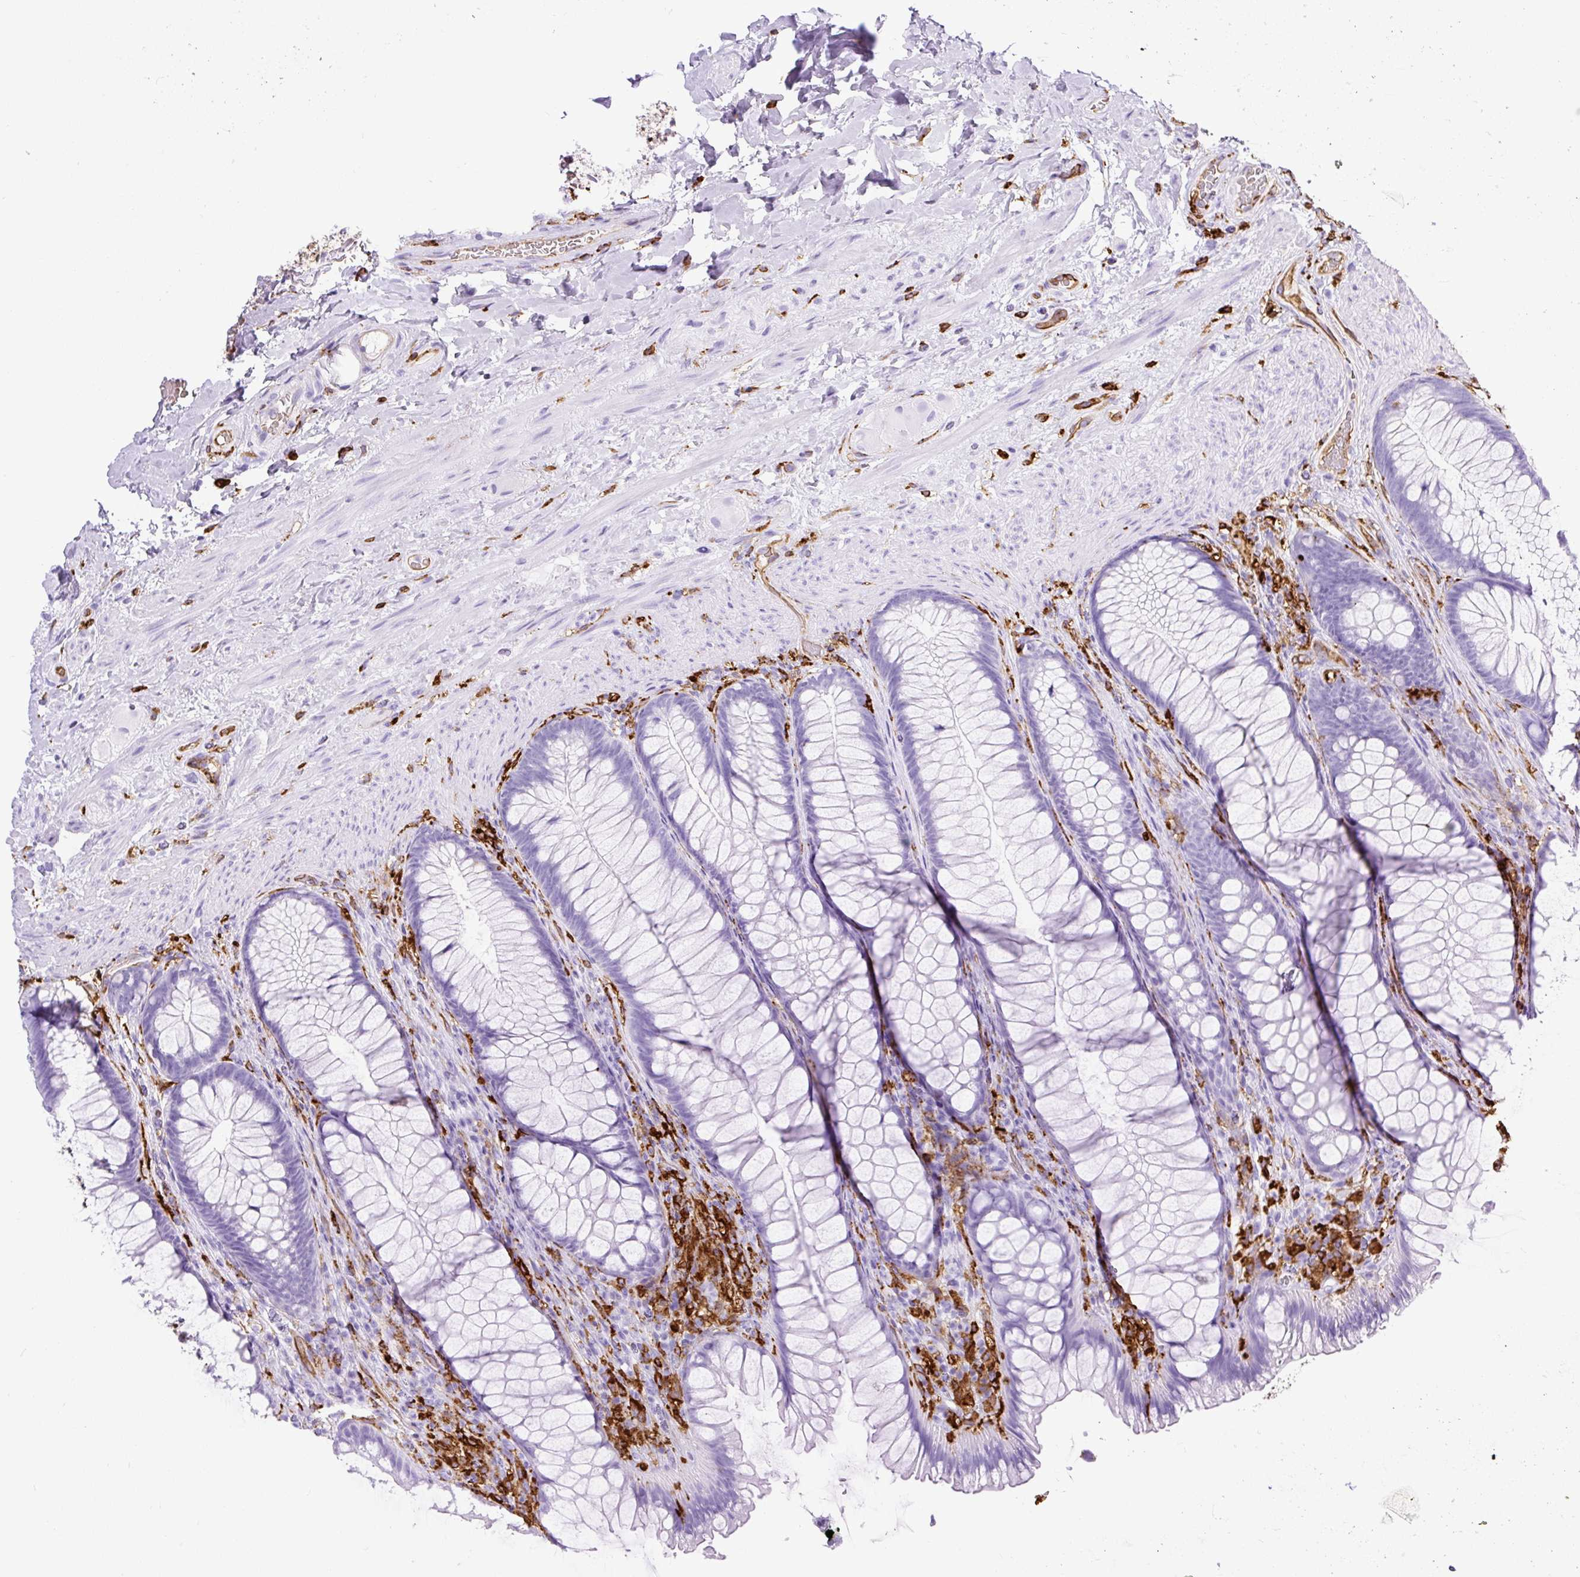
{"staining": {"intensity": "negative", "quantity": "none", "location": "none"}, "tissue": "rectum", "cell_type": "Glandular cells", "image_type": "normal", "snomed": [{"axis": "morphology", "description": "Normal tissue, NOS"}, {"axis": "topography", "description": "Rectum"}], "caption": "Immunohistochemistry (IHC) of normal human rectum shows no positivity in glandular cells.", "gene": "HLA", "patient": {"sex": "male", "age": 53}}